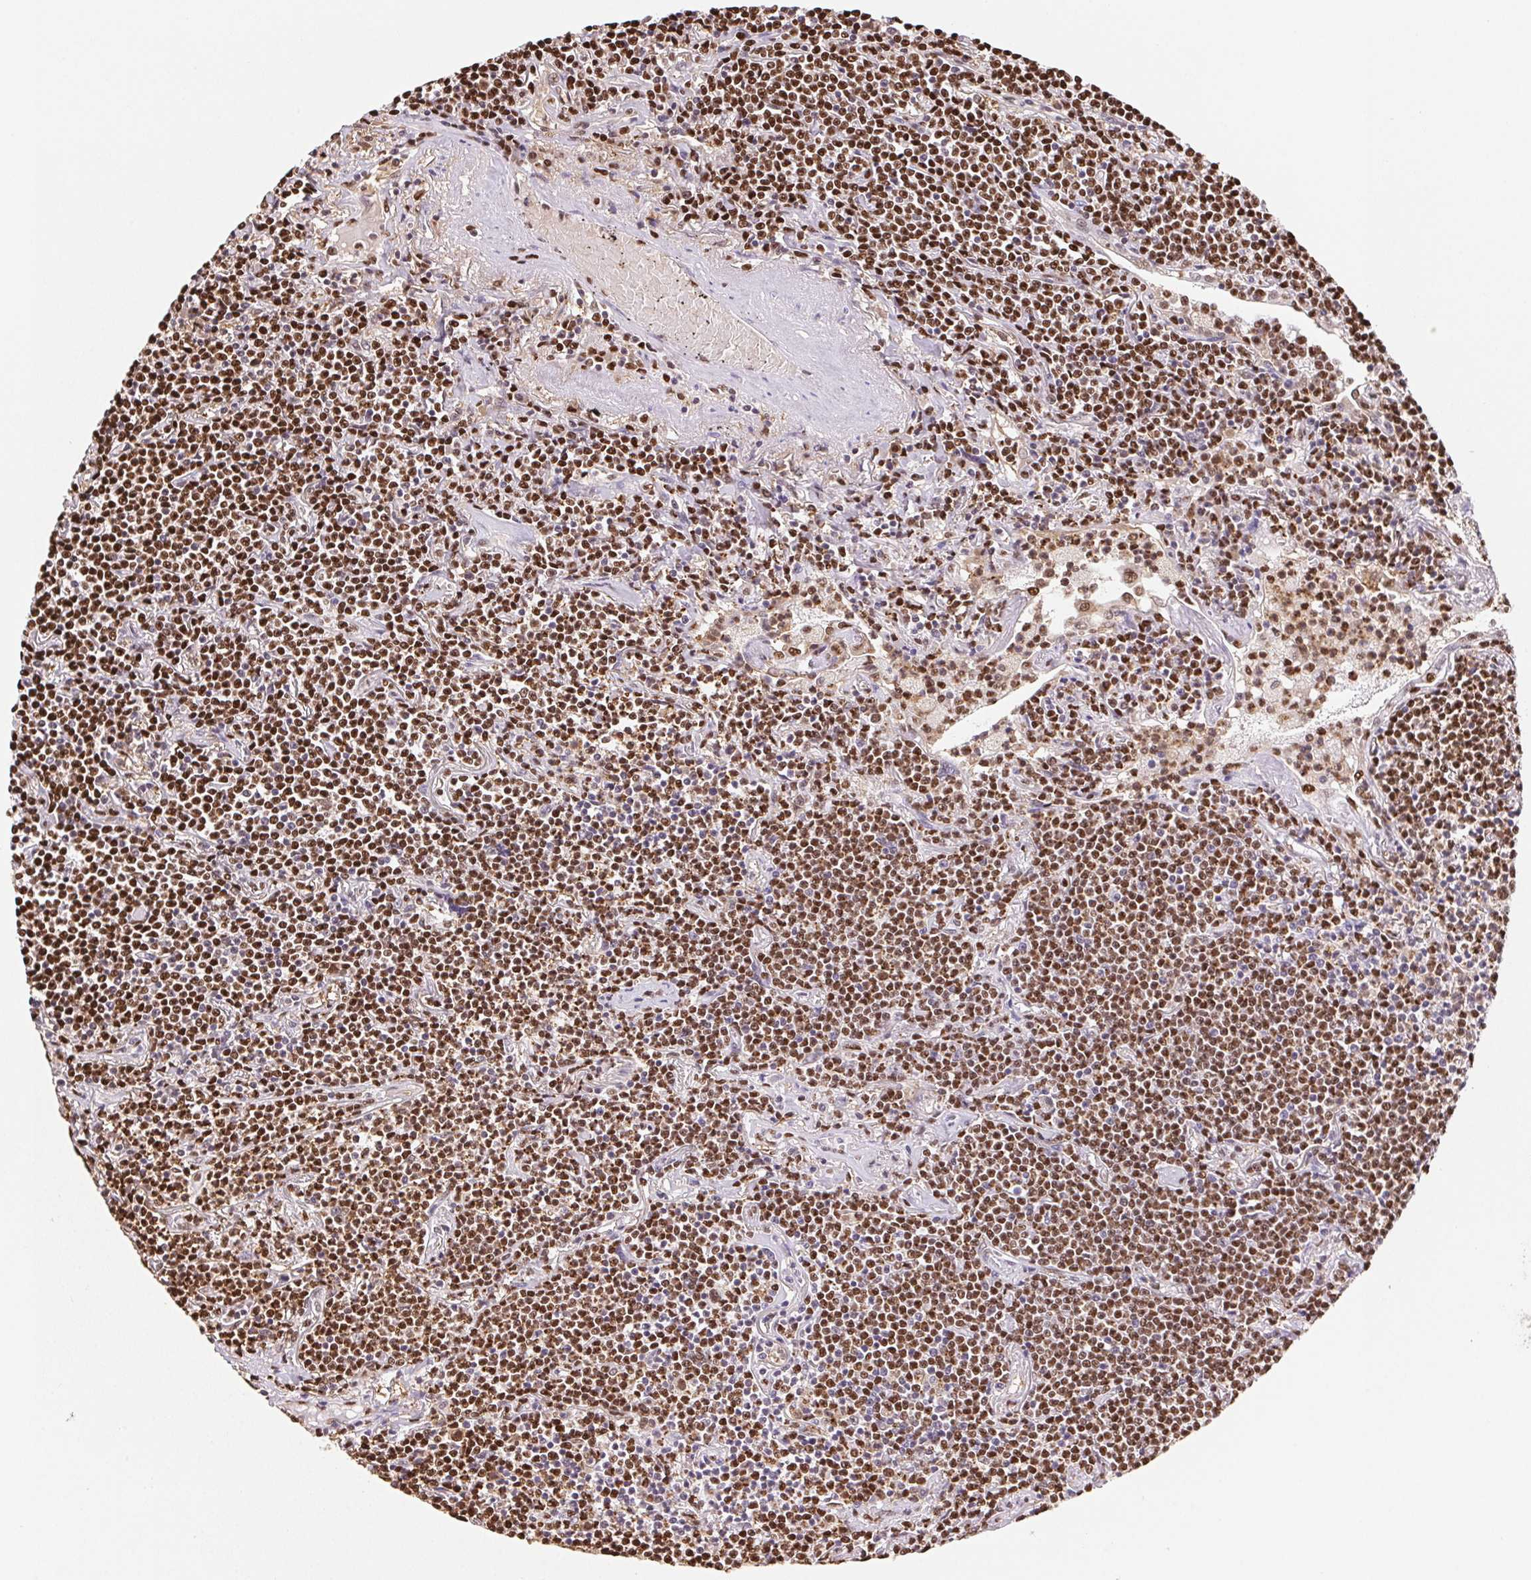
{"staining": {"intensity": "moderate", "quantity": ">75%", "location": "nuclear"}, "tissue": "lymphoma", "cell_type": "Tumor cells", "image_type": "cancer", "snomed": [{"axis": "morphology", "description": "Malignant lymphoma, non-Hodgkin's type, Low grade"}, {"axis": "topography", "description": "Lung"}], "caption": "Immunohistochemical staining of human low-grade malignant lymphoma, non-Hodgkin's type shows moderate nuclear protein expression in approximately >75% of tumor cells.", "gene": "SET", "patient": {"sex": "female", "age": 71}}